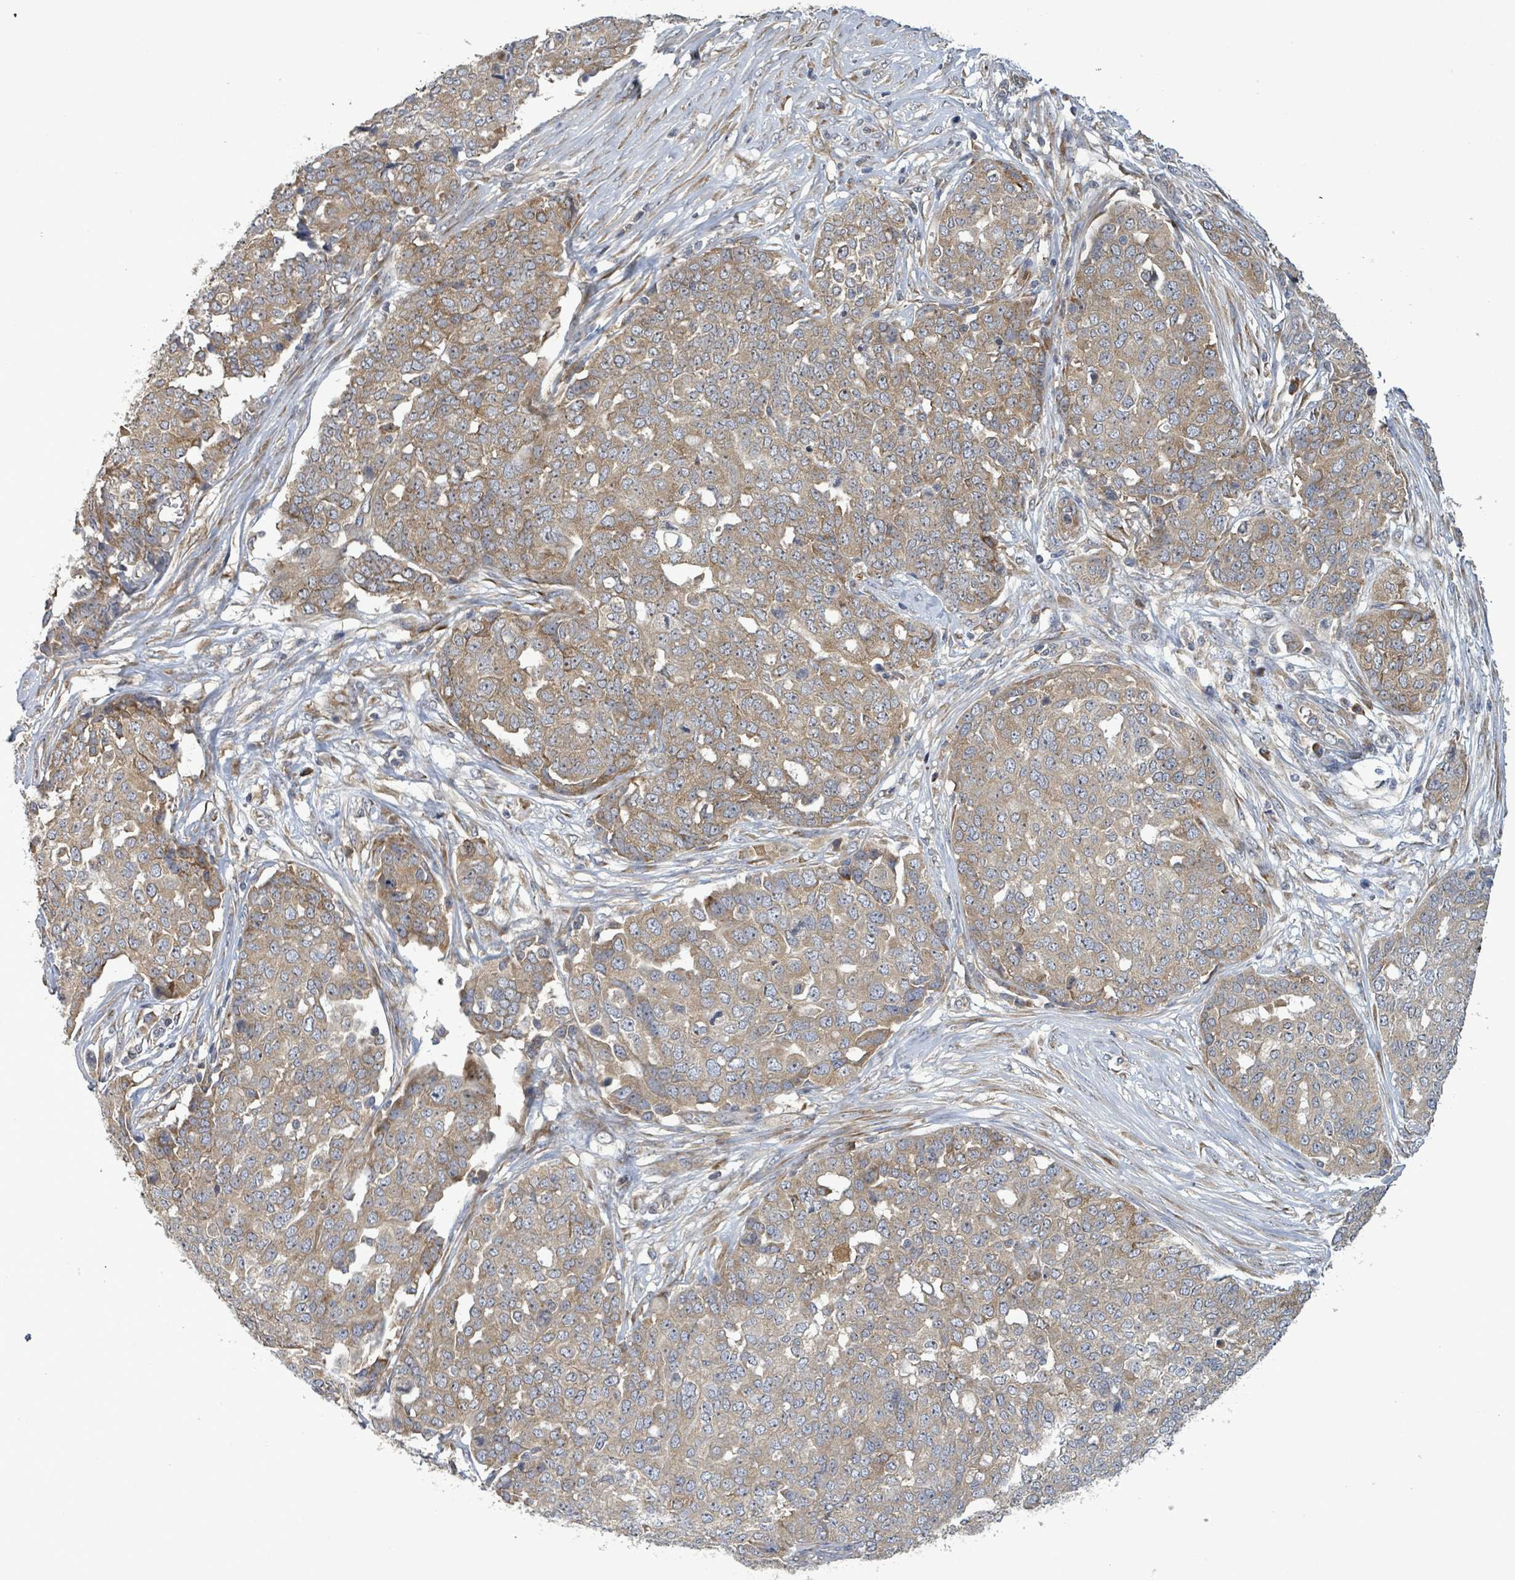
{"staining": {"intensity": "moderate", "quantity": ">75%", "location": "cytoplasmic/membranous"}, "tissue": "ovarian cancer", "cell_type": "Tumor cells", "image_type": "cancer", "snomed": [{"axis": "morphology", "description": "Cystadenocarcinoma, serous, NOS"}, {"axis": "topography", "description": "Soft tissue"}, {"axis": "topography", "description": "Ovary"}], "caption": "There is medium levels of moderate cytoplasmic/membranous positivity in tumor cells of ovarian serous cystadenocarcinoma, as demonstrated by immunohistochemical staining (brown color).", "gene": "SERPINE3", "patient": {"sex": "female", "age": 57}}